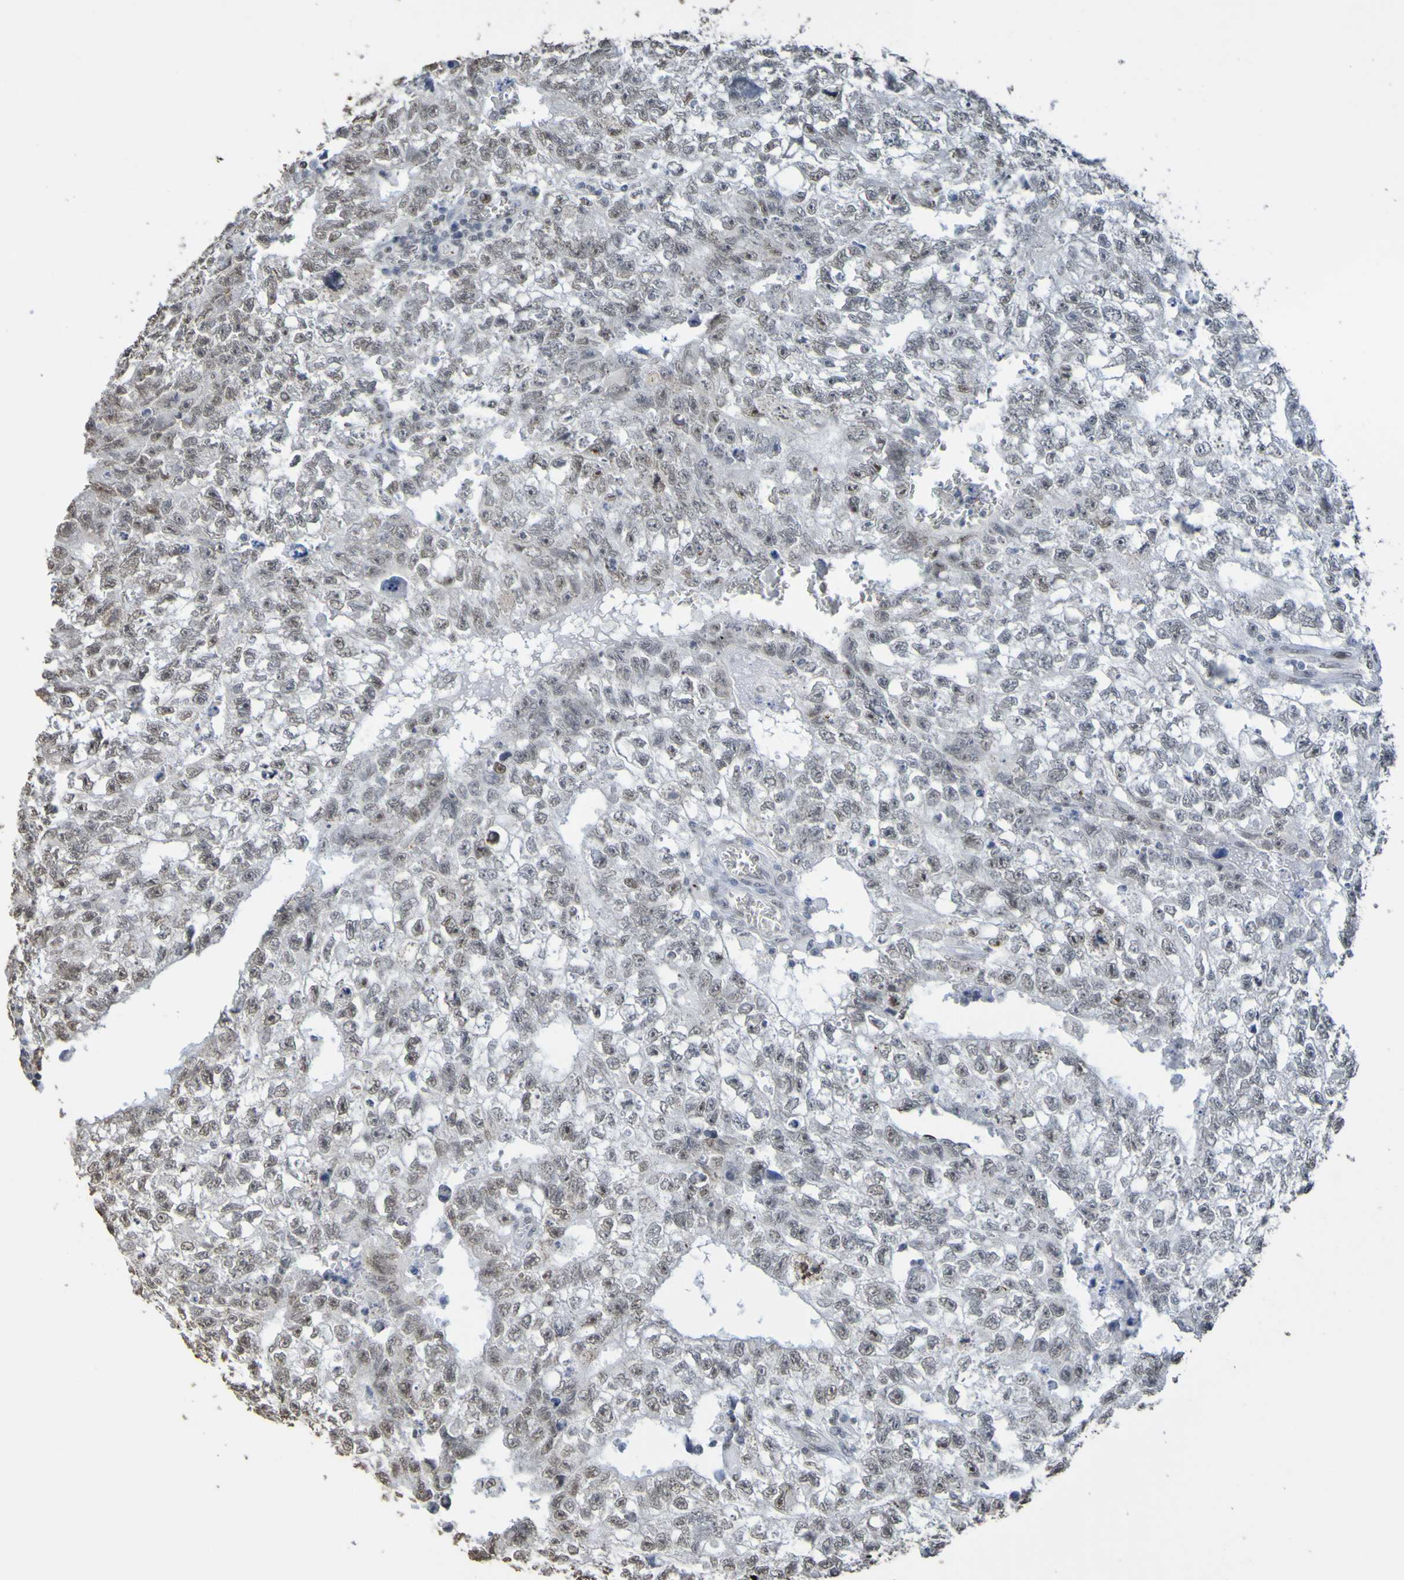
{"staining": {"intensity": "negative", "quantity": "none", "location": "none"}, "tissue": "testis cancer", "cell_type": "Tumor cells", "image_type": "cancer", "snomed": [{"axis": "morphology", "description": "Seminoma, NOS"}, {"axis": "morphology", "description": "Carcinoma, Embryonal, NOS"}, {"axis": "topography", "description": "Testis"}], "caption": "DAB (3,3'-diaminobenzidine) immunohistochemical staining of testis cancer reveals no significant staining in tumor cells.", "gene": "ALKBH2", "patient": {"sex": "male", "age": 38}}